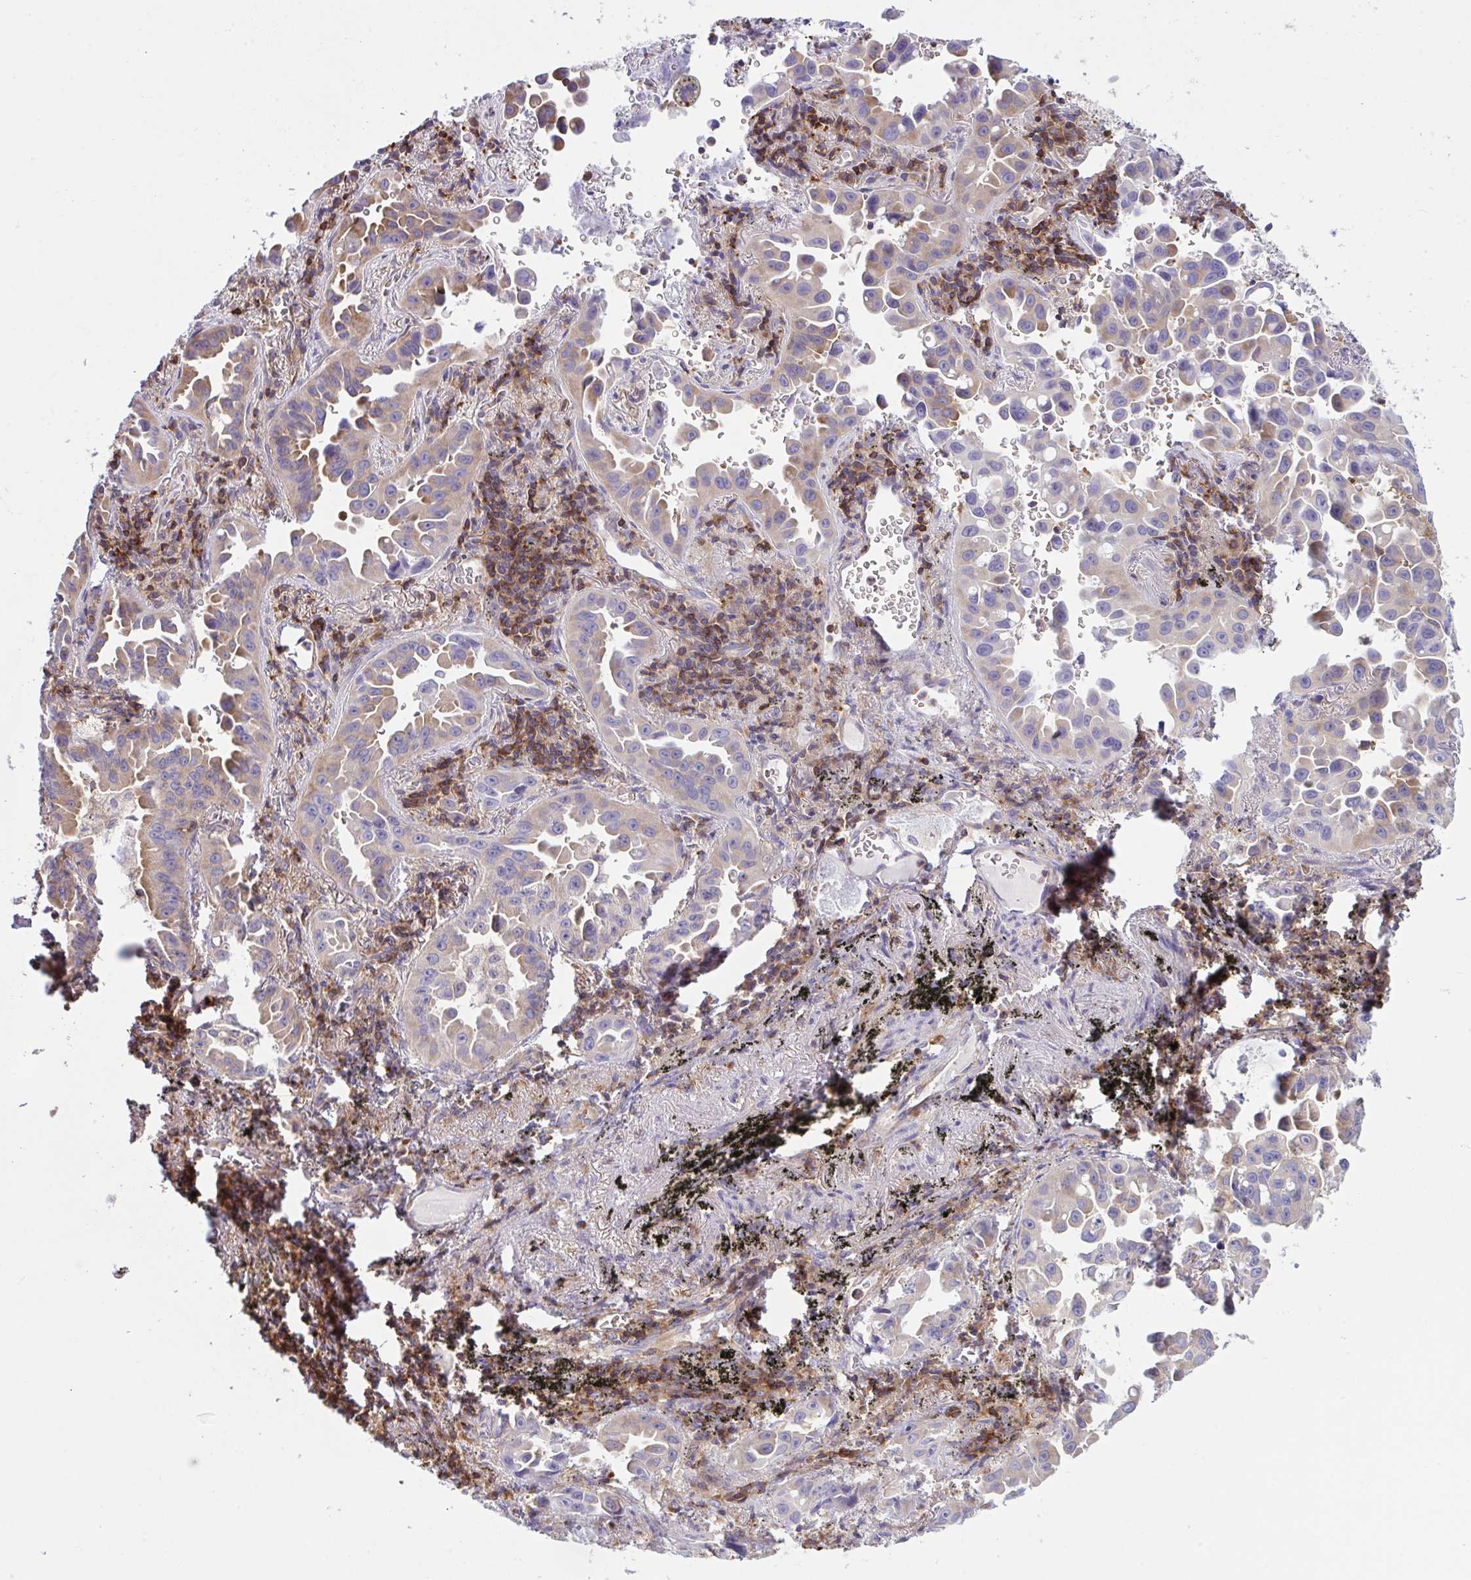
{"staining": {"intensity": "weak", "quantity": ">75%", "location": "cytoplasmic/membranous"}, "tissue": "lung cancer", "cell_type": "Tumor cells", "image_type": "cancer", "snomed": [{"axis": "morphology", "description": "Adenocarcinoma, NOS"}, {"axis": "topography", "description": "Lung"}], "caption": "High-magnification brightfield microscopy of lung cancer (adenocarcinoma) stained with DAB (brown) and counterstained with hematoxylin (blue). tumor cells exhibit weak cytoplasmic/membranous expression is seen in about>75% of cells. The staining was performed using DAB to visualize the protein expression in brown, while the nuclei were stained in blue with hematoxylin (Magnification: 20x).", "gene": "TSC22D3", "patient": {"sex": "male", "age": 68}}